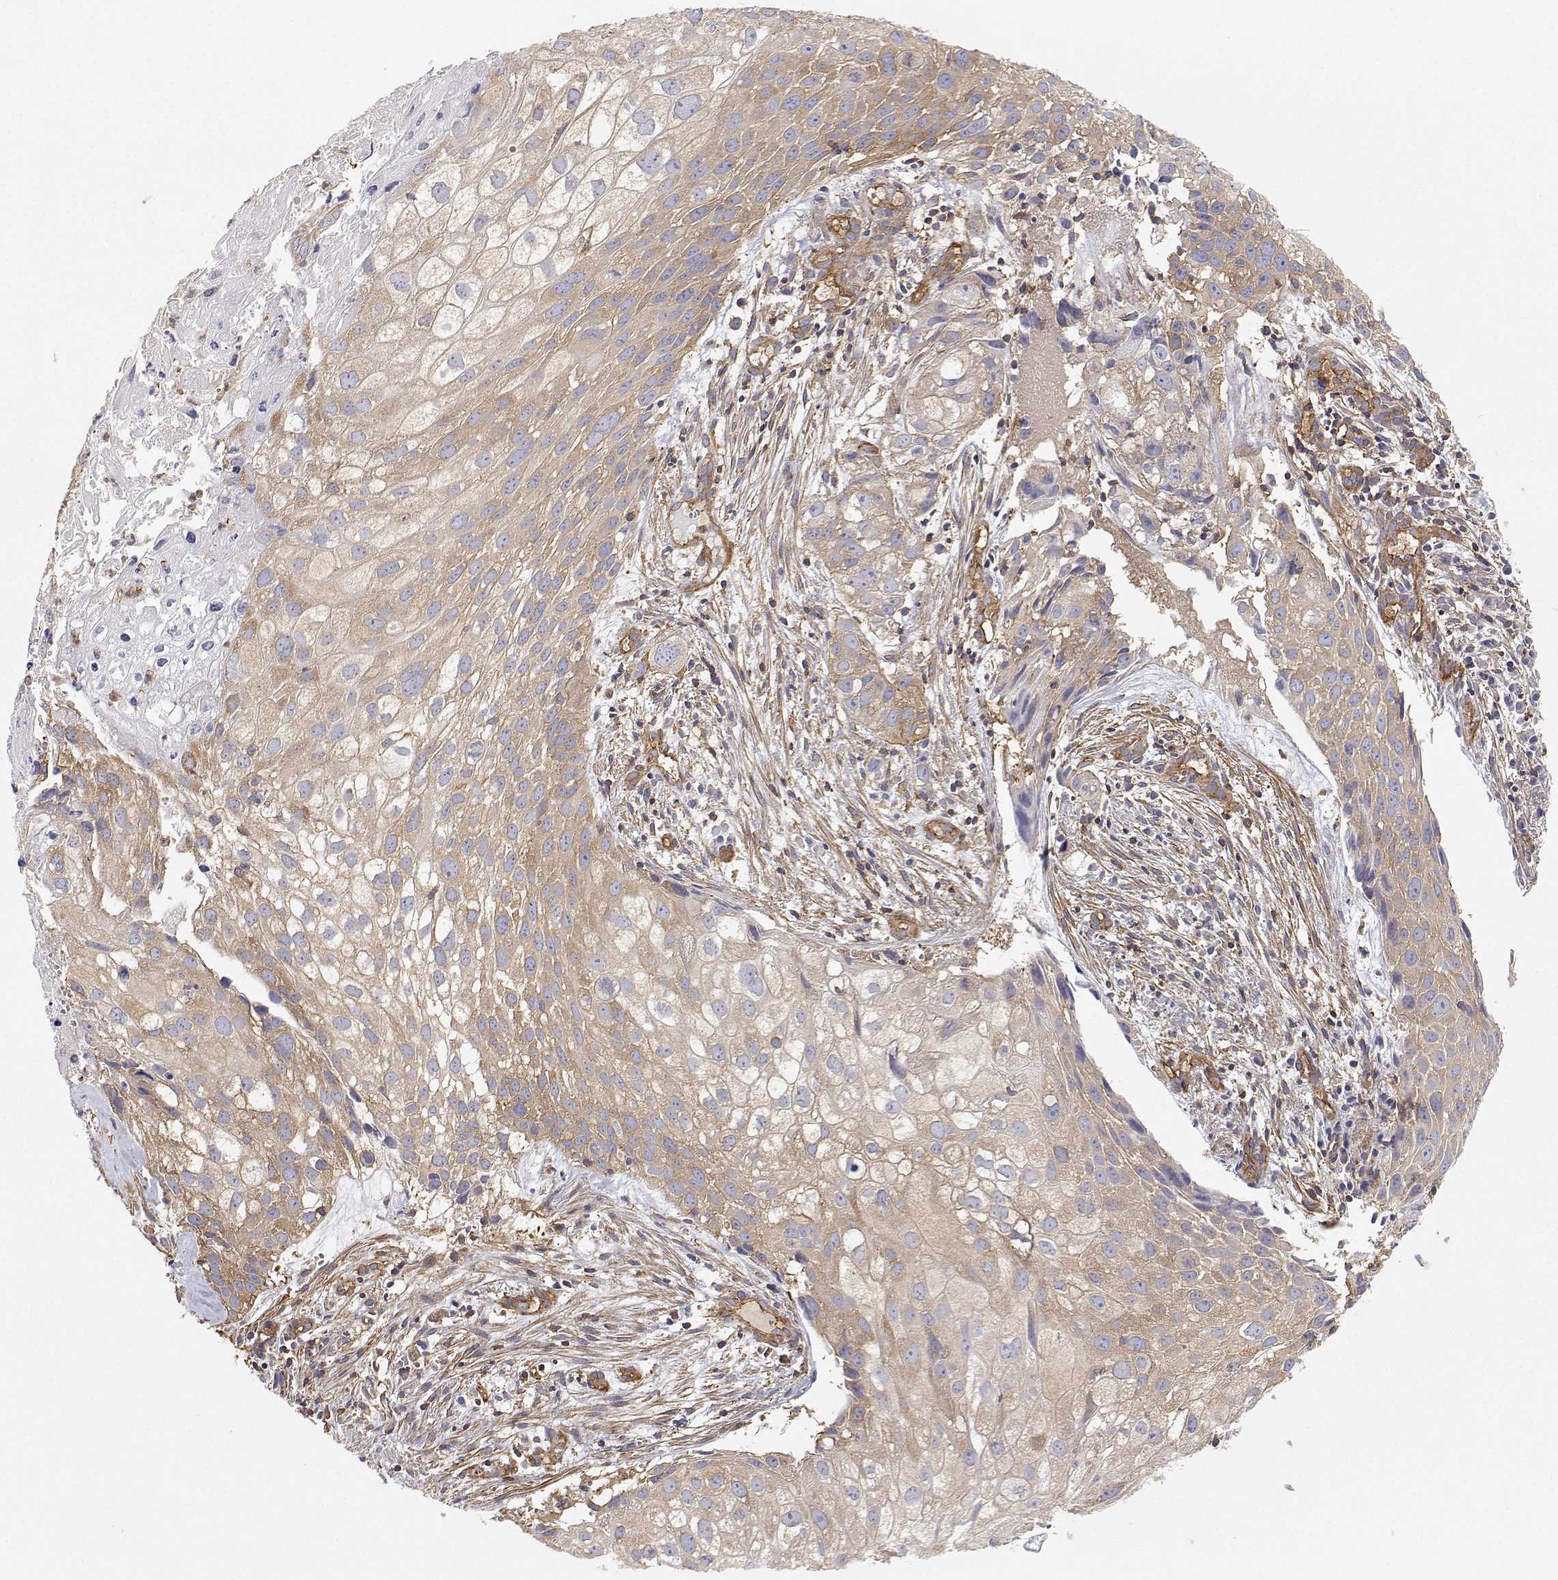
{"staining": {"intensity": "weak", "quantity": ">75%", "location": "cytoplasmic/membranous"}, "tissue": "cervical cancer", "cell_type": "Tumor cells", "image_type": "cancer", "snomed": [{"axis": "morphology", "description": "Squamous cell carcinoma, NOS"}, {"axis": "topography", "description": "Cervix"}], "caption": "This micrograph shows cervical cancer stained with IHC to label a protein in brown. The cytoplasmic/membranous of tumor cells show weak positivity for the protein. Nuclei are counter-stained blue.", "gene": "MYH9", "patient": {"sex": "female", "age": 53}}